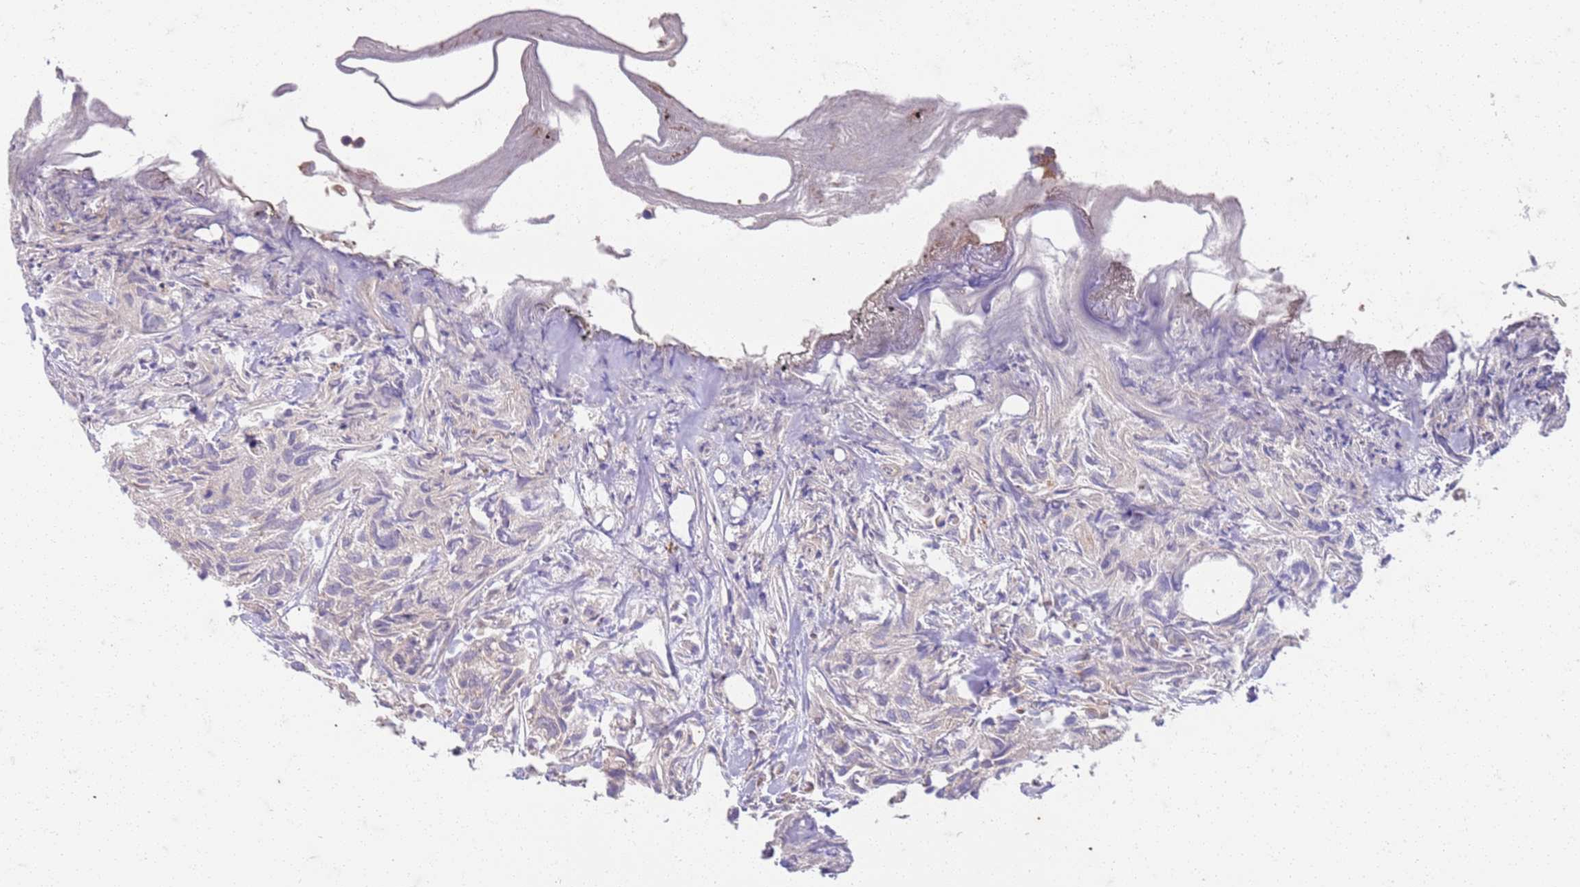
{"staining": {"intensity": "negative", "quantity": "none", "location": "none"}, "tissue": "urothelial cancer", "cell_type": "Tumor cells", "image_type": "cancer", "snomed": [{"axis": "morphology", "description": "Urothelial carcinoma, High grade"}, {"axis": "topography", "description": "Urinary bladder"}], "caption": "Photomicrograph shows no significant protein expression in tumor cells of high-grade urothelial carcinoma.", "gene": "OSBP", "patient": {"sex": "female", "age": 75}}